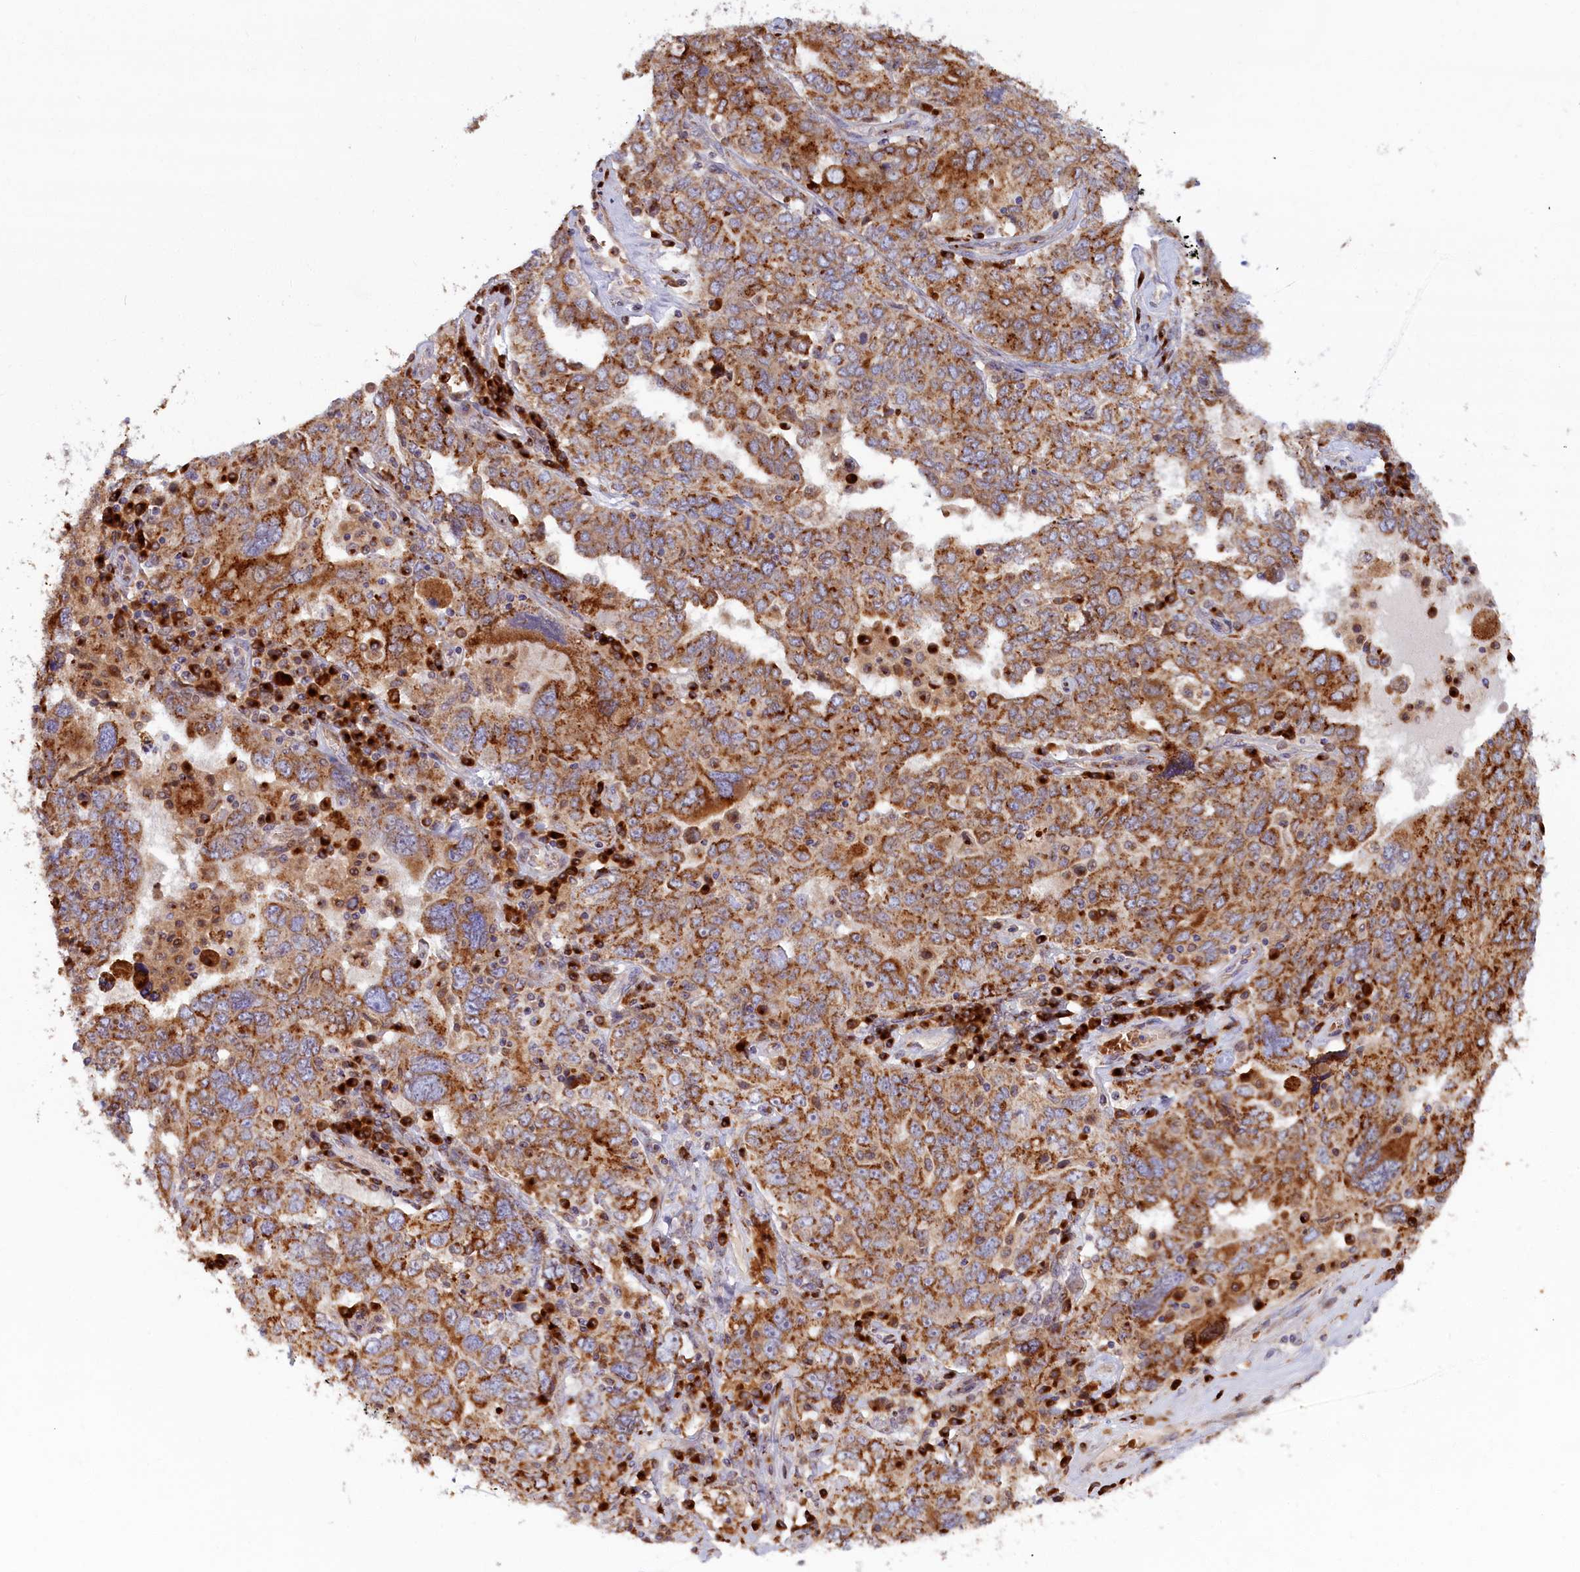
{"staining": {"intensity": "strong", "quantity": ">75%", "location": "cytoplasmic/membranous"}, "tissue": "ovarian cancer", "cell_type": "Tumor cells", "image_type": "cancer", "snomed": [{"axis": "morphology", "description": "Carcinoma, endometroid"}, {"axis": "topography", "description": "Ovary"}], "caption": "Protein analysis of ovarian endometroid carcinoma tissue displays strong cytoplasmic/membranous staining in about >75% of tumor cells.", "gene": "BLVRB", "patient": {"sex": "female", "age": 62}}